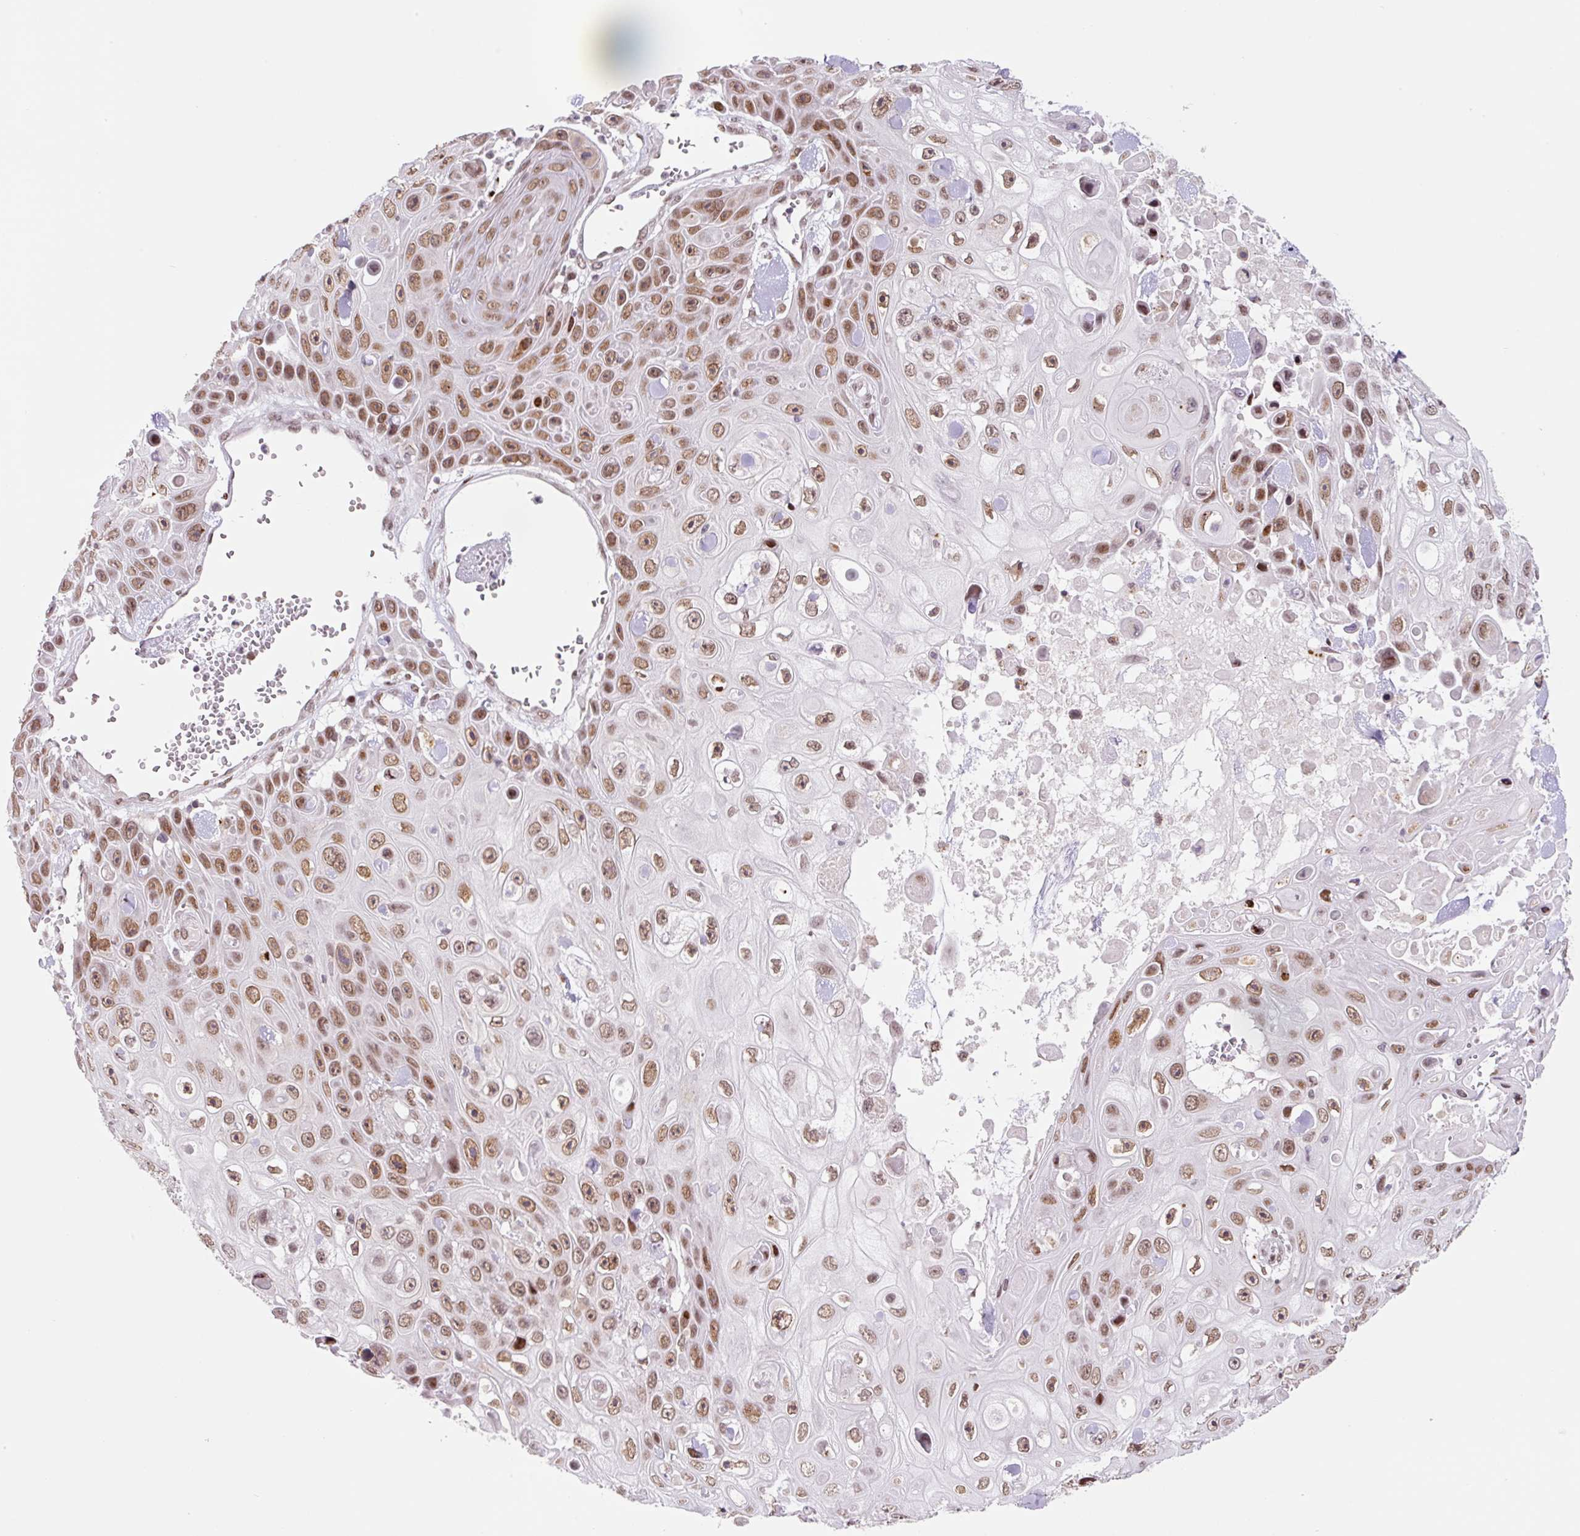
{"staining": {"intensity": "moderate", "quantity": ">75%", "location": "nuclear"}, "tissue": "skin cancer", "cell_type": "Tumor cells", "image_type": "cancer", "snomed": [{"axis": "morphology", "description": "Squamous cell carcinoma, NOS"}, {"axis": "topography", "description": "Skin"}], "caption": "A histopathology image of squamous cell carcinoma (skin) stained for a protein shows moderate nuclear brown staining in tumor cells.", "gene": "CCNL2", "patient": {"sex": "male", "age": 82}}